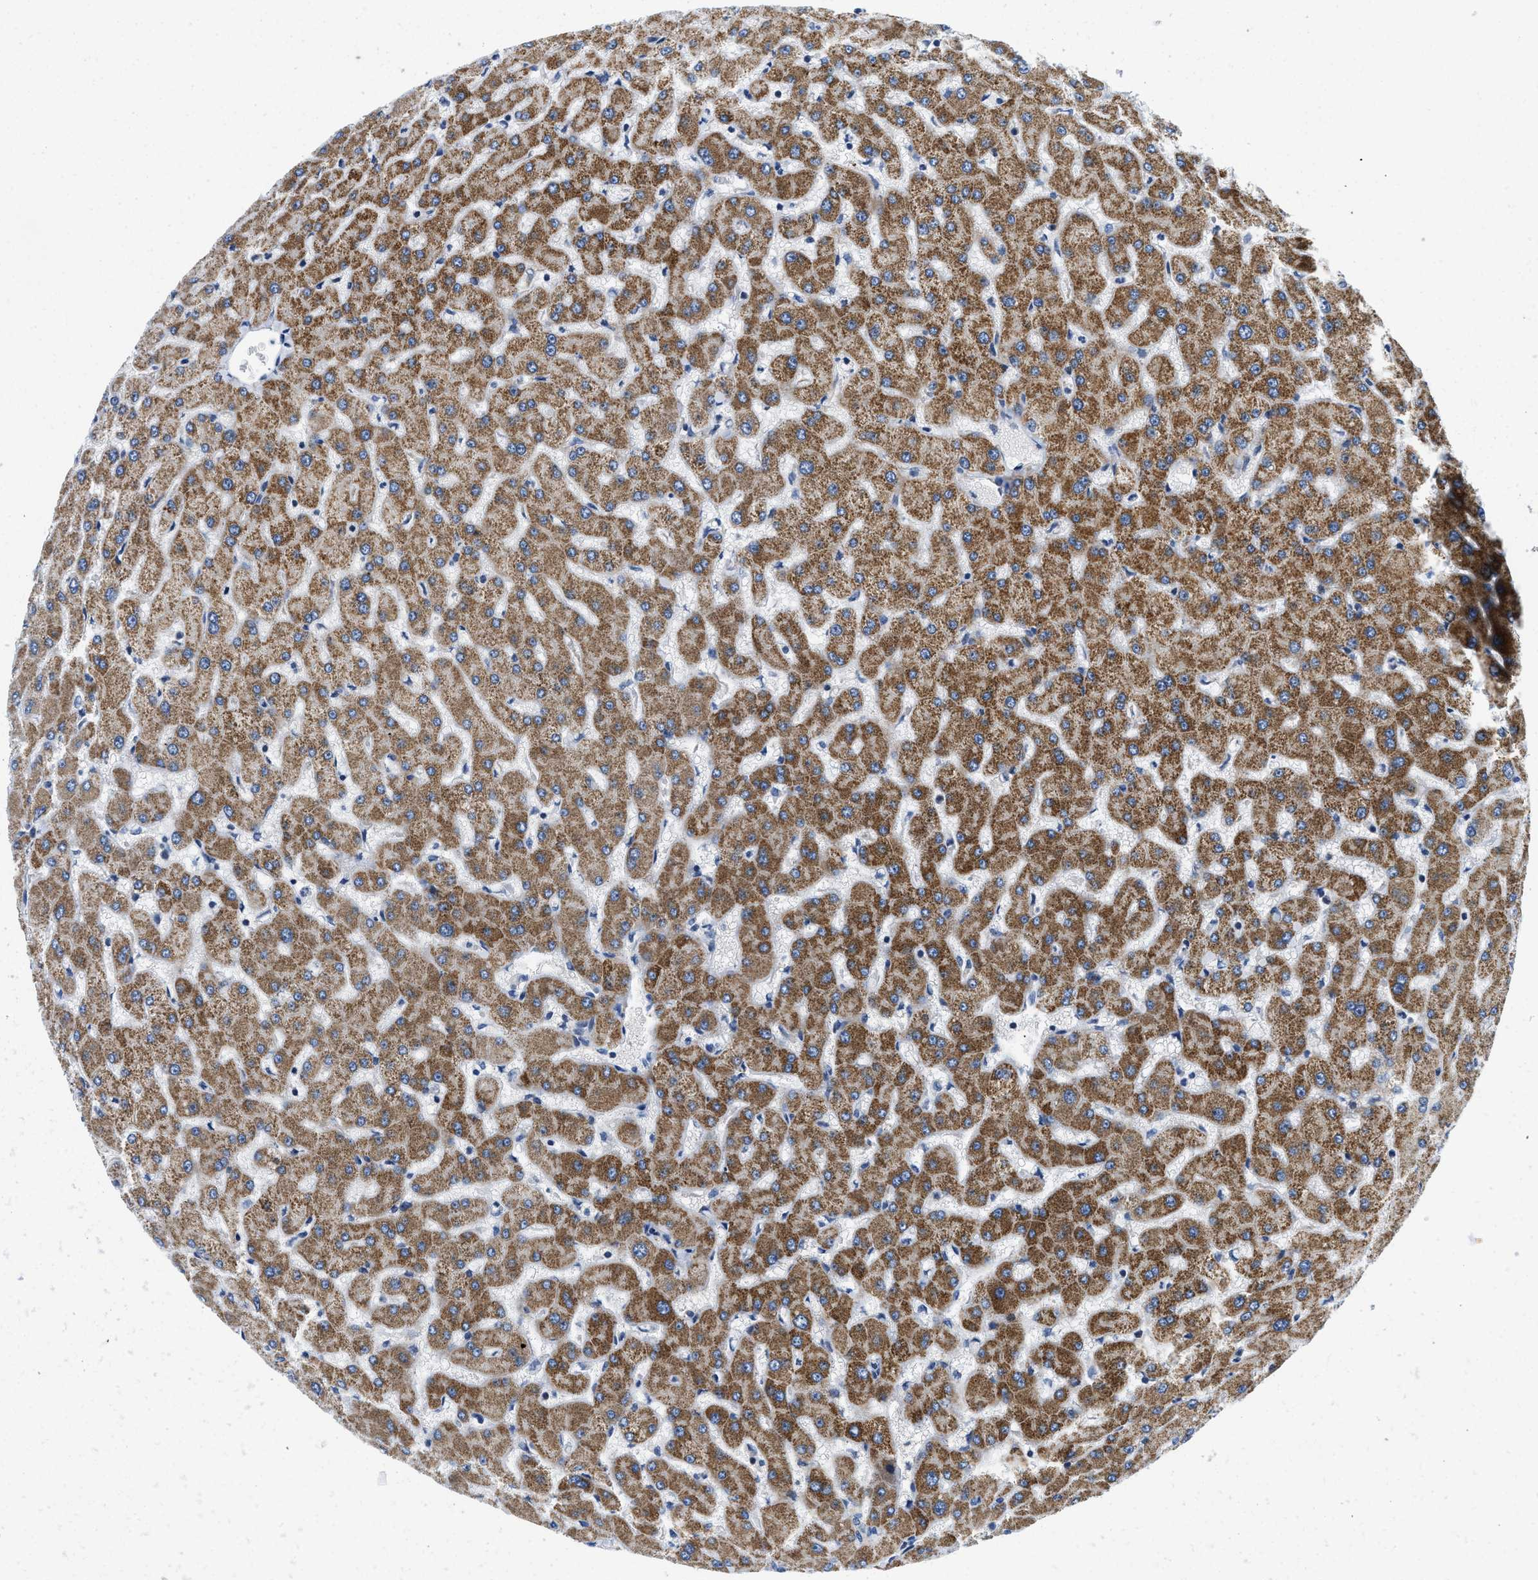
{"staining": {"intensity": "negative", "quantity": "none", "location": "none"}, "tissue": "liver", "cell_type": "Cholangiocytes", "image_type": "normal", "snomed": [{"axis": "morphology", "description": "Normal tissue, NOS"}, {"axis": "topography", "description": "Liver"}], "caption": "The immunohistochemistry histopathology image has no significant expression in cholangiocytes of liver. (DAB (3,3'-diaminobenzidine) IHC with hematoxylin counter stain).", "gene": "IKBKE", "patient": {"sex": "female", "age": 63}}